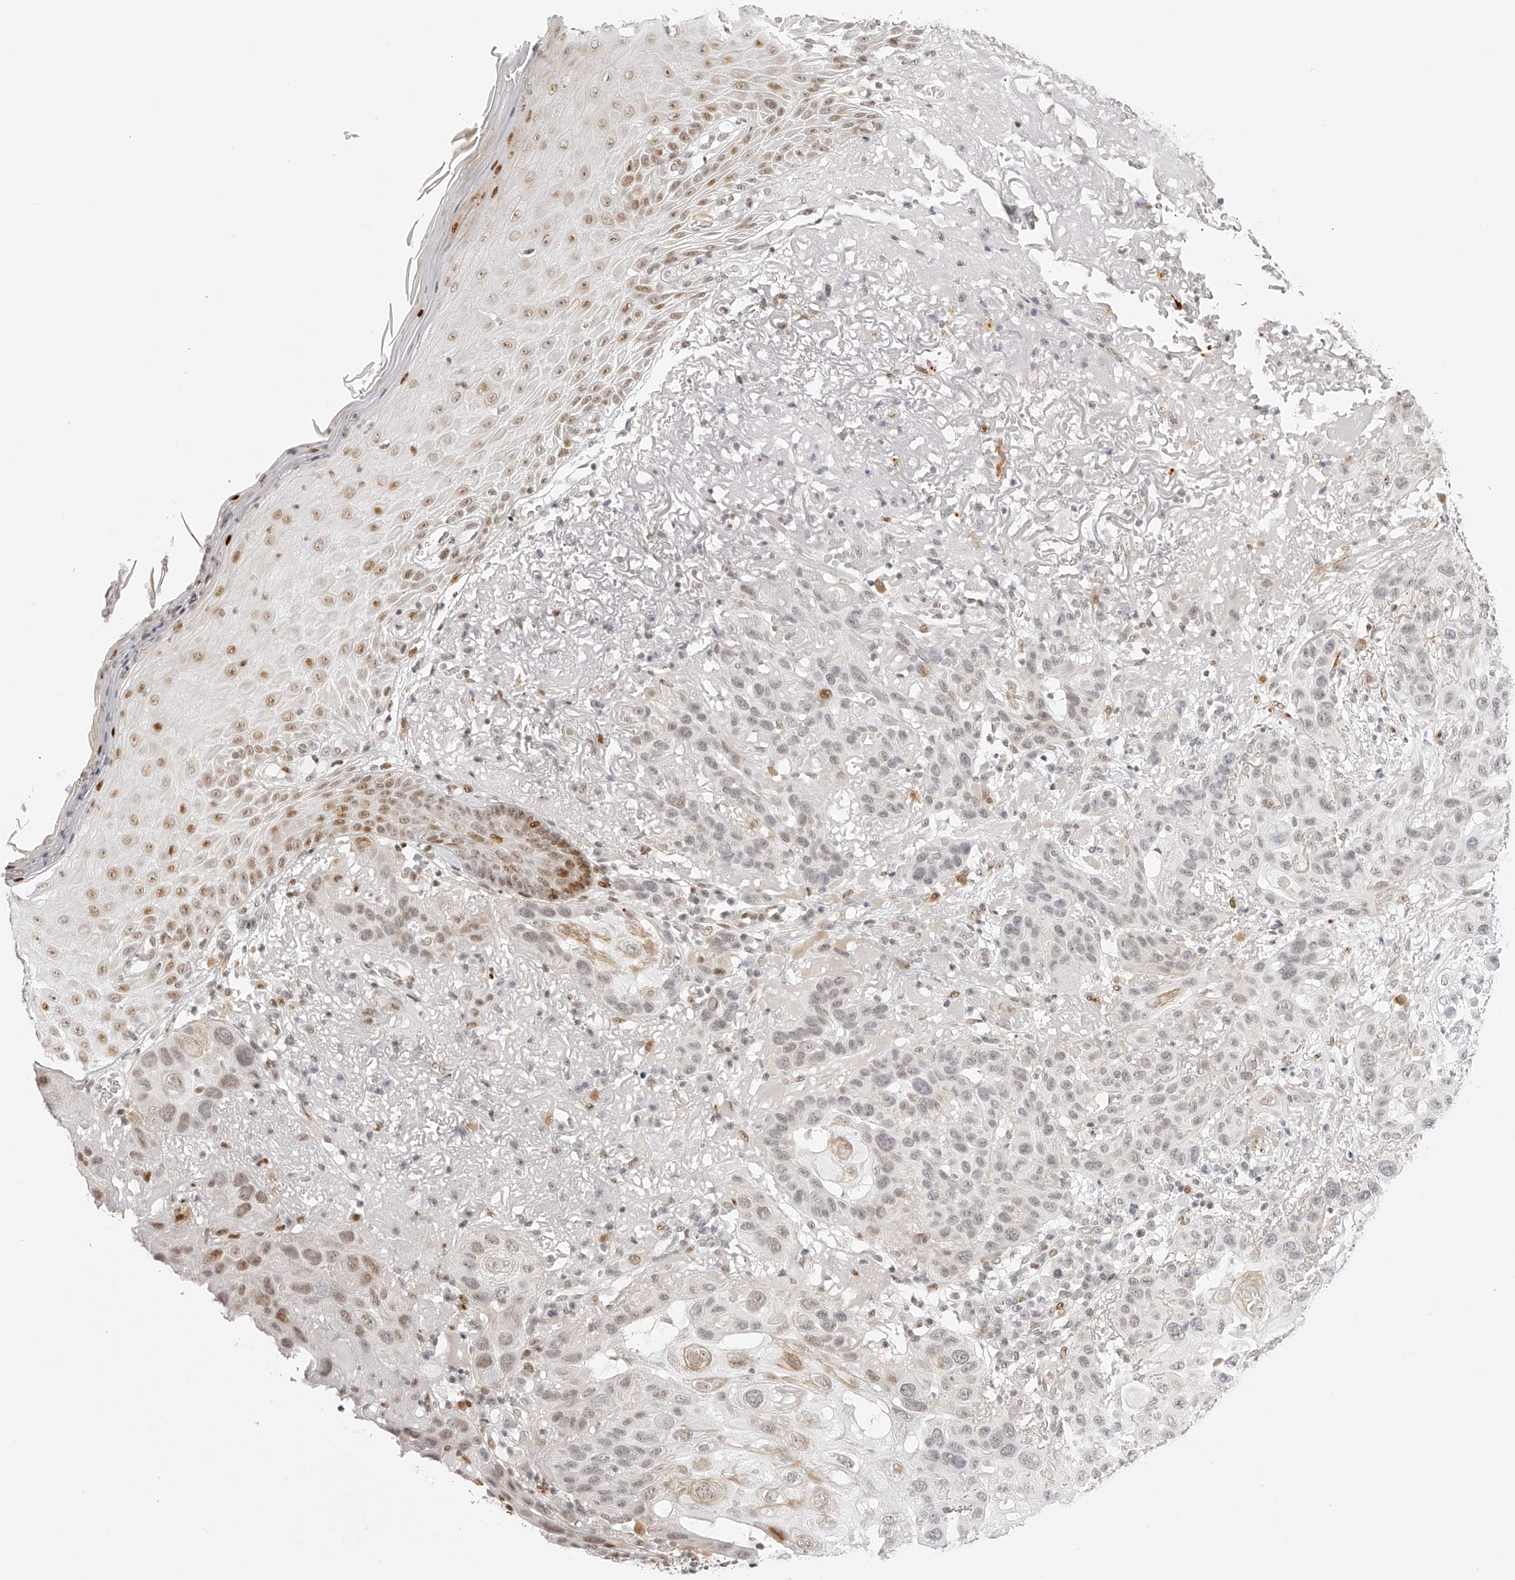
{"staining": {"intensity": "weak", "quantity": "<25%", "location": "nuclear"}, "tissue": "skin cancer", "cell_type": "Tumor cells", "image_type": "cancer", "snomed": [{"axis": "morphology", "description": "Normal tissue, NOS"}, {"axis": "morphology", "description": "Squamous cell carcinoma, NOS"}, {"axis": "topography", "description": "Skin"}], "caption": "An IHC micrograph of squamous cell carcinoma (skin) is shown. There is no staining in tumor cells of squamous cell carcinoma (skin).", "gene": "PLEKHG1", "patient": {"sex": "female", "age": 96}}